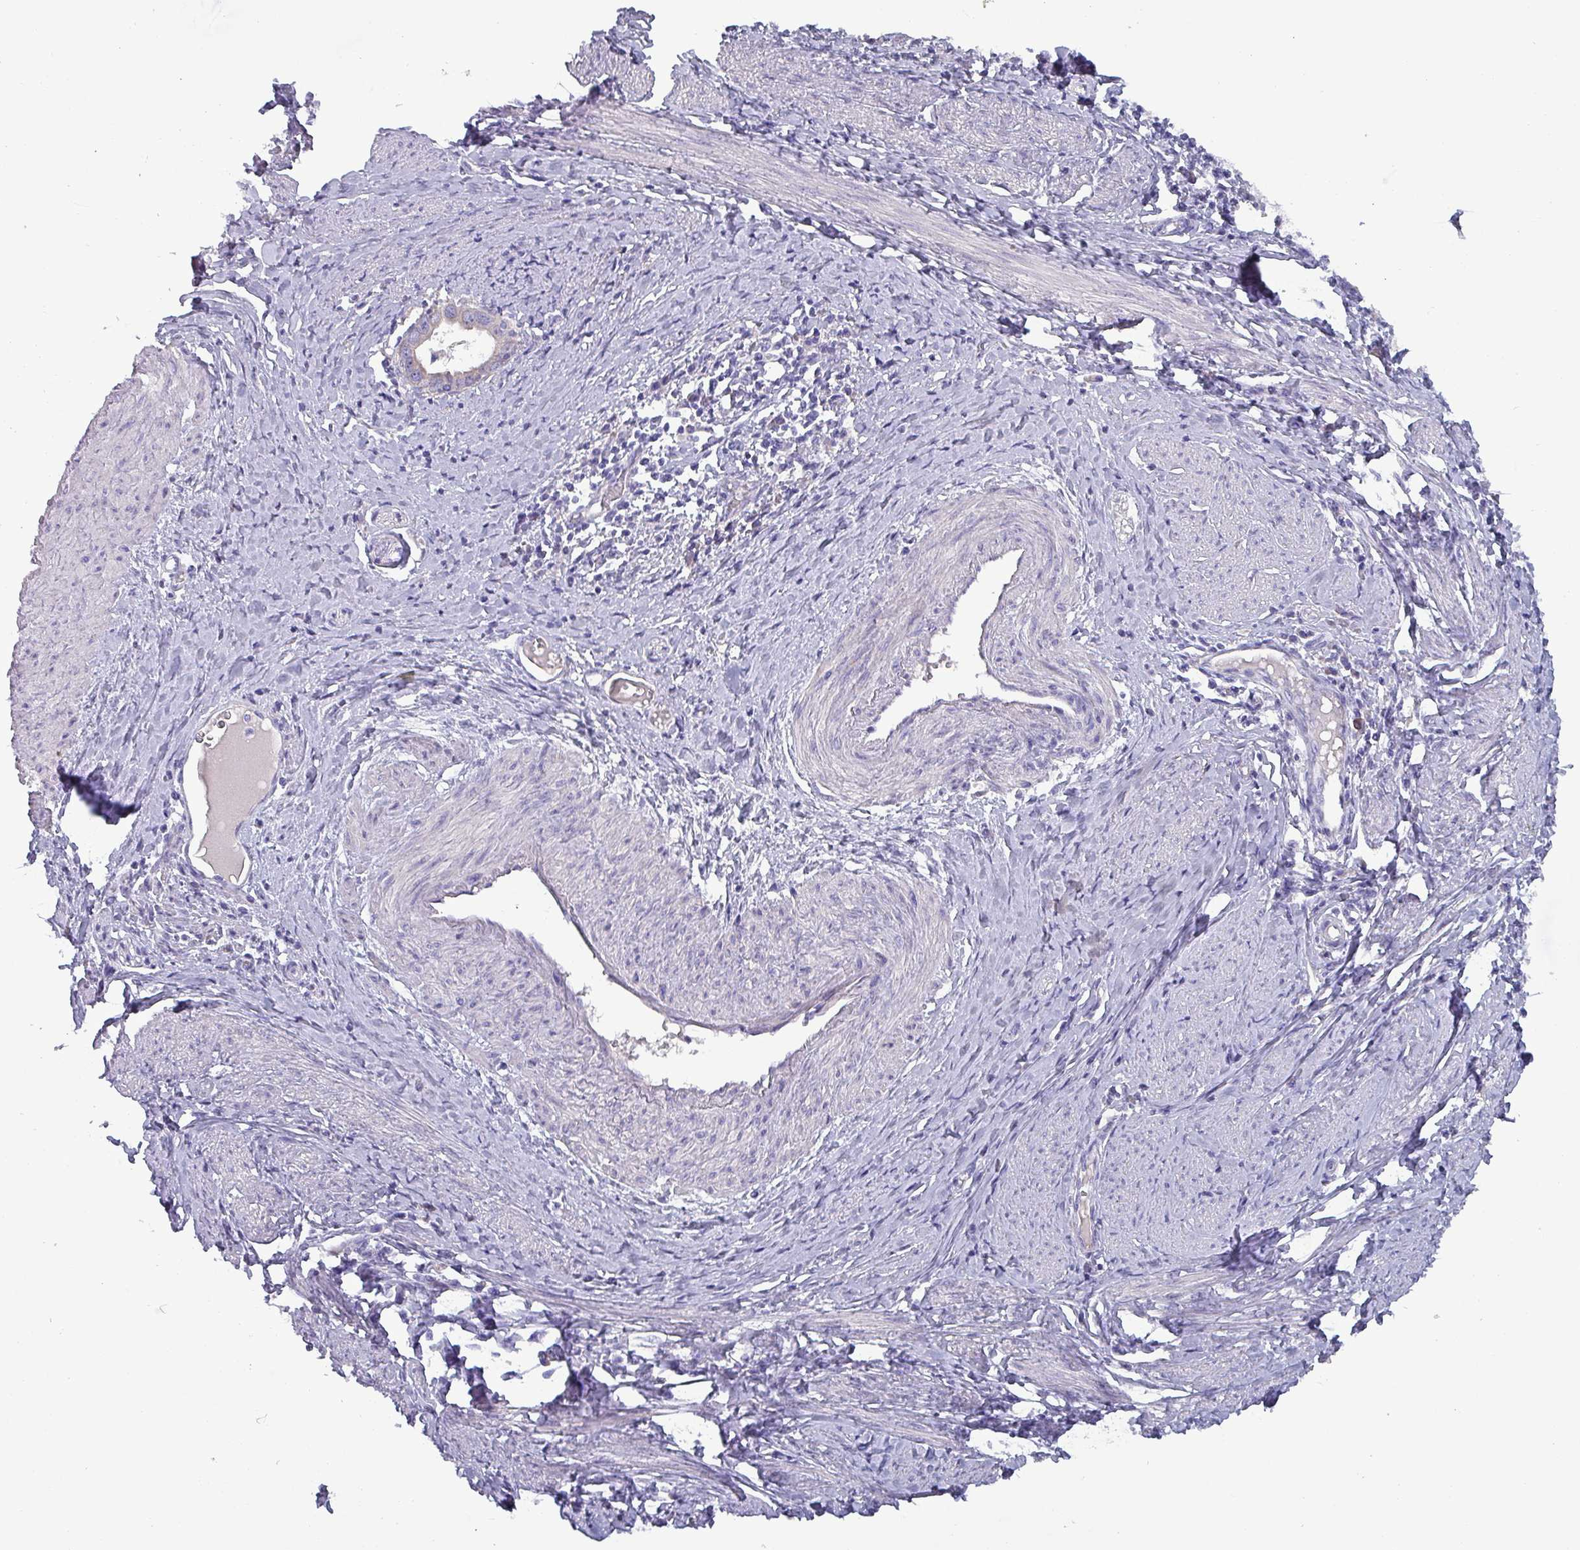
{"staining": {"intensity": "weak", "quantity": "25%-75%", "location": "cytoplasmic/membranous"}, "tissue": "cervical cancer", "cell_type": "Tumor cells", "image_type": "cancer", "snomed": [{"axis": "morphology", "description": "Adenocarcinoma, NOS"}, {"axis": "topography", "description": "Cervix"}], "caption": "Human adenocarcinoma (cervical) stained for a protein (brown) displays weak cytoplasmic/membranous positive staining in about 25%-75% of tumor cells.", "gene": "HSD3B7", "patient": {"sex": "female", "age": 36}}